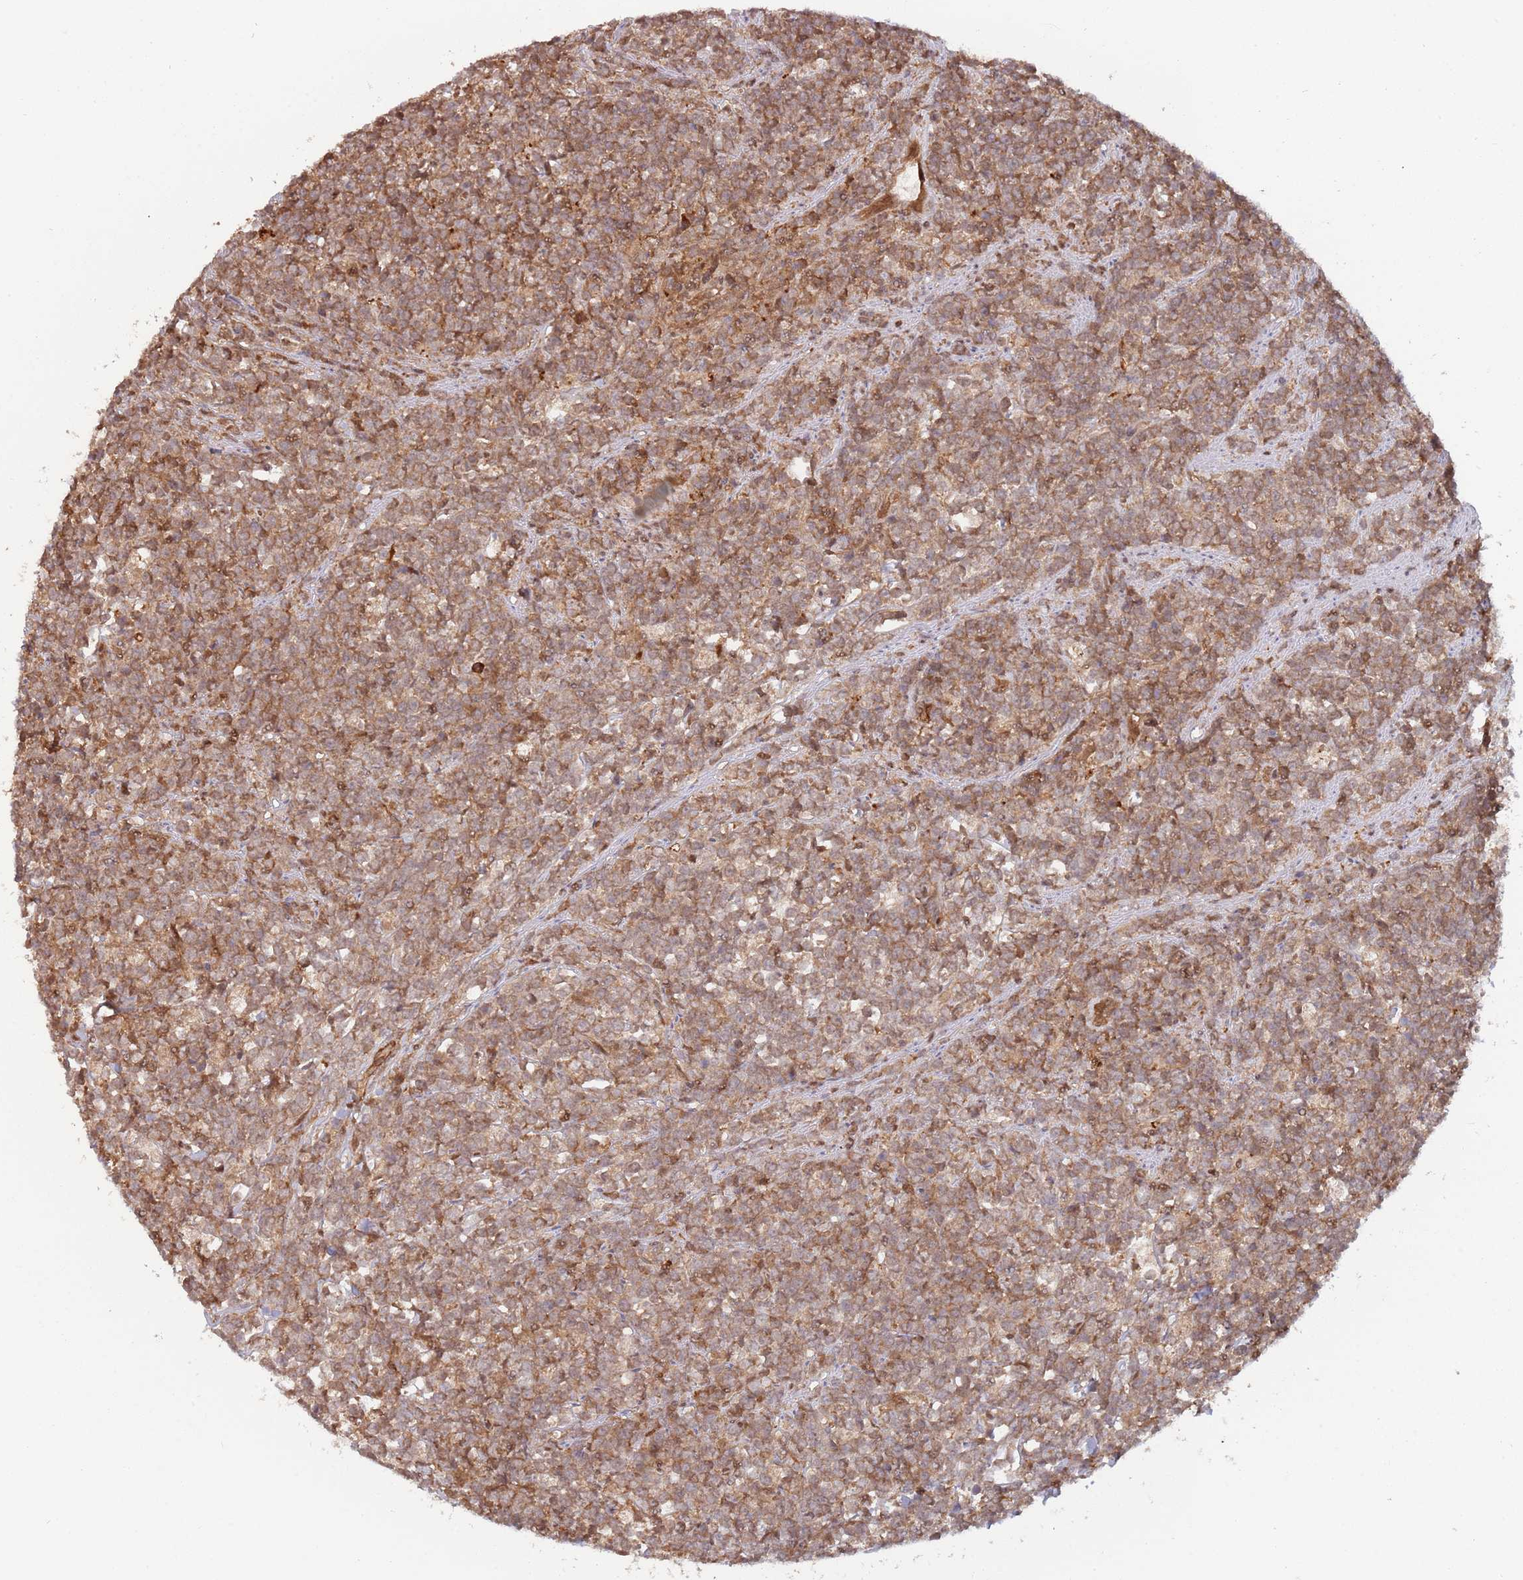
{"staining": {"intensity": "moderate", "quantity": ">75%", "location": "cytoplasmic/membranous"}, "tissue": "lymphoma", "cell_type": "Tumor cells", "image_type": "cancer", "snomed": [{"axis": "morphology", "description": "Malignant lymphoma, non-Hodgkin's type, High grade"}, {"axis": "topography", "description": "Small intestine"}, {"axis": "topography", "description": "Colon"}], "caption": "This photomicrograph displays lymphoma stained with IHC to label a protein in brown. The cytoplasmic/membranous of tumor cells show moderate positivity for the protein. Nuclei are counter-stained blue.", "gene": "GSDMD", "patient": {"sex": "male", "age": 8}}